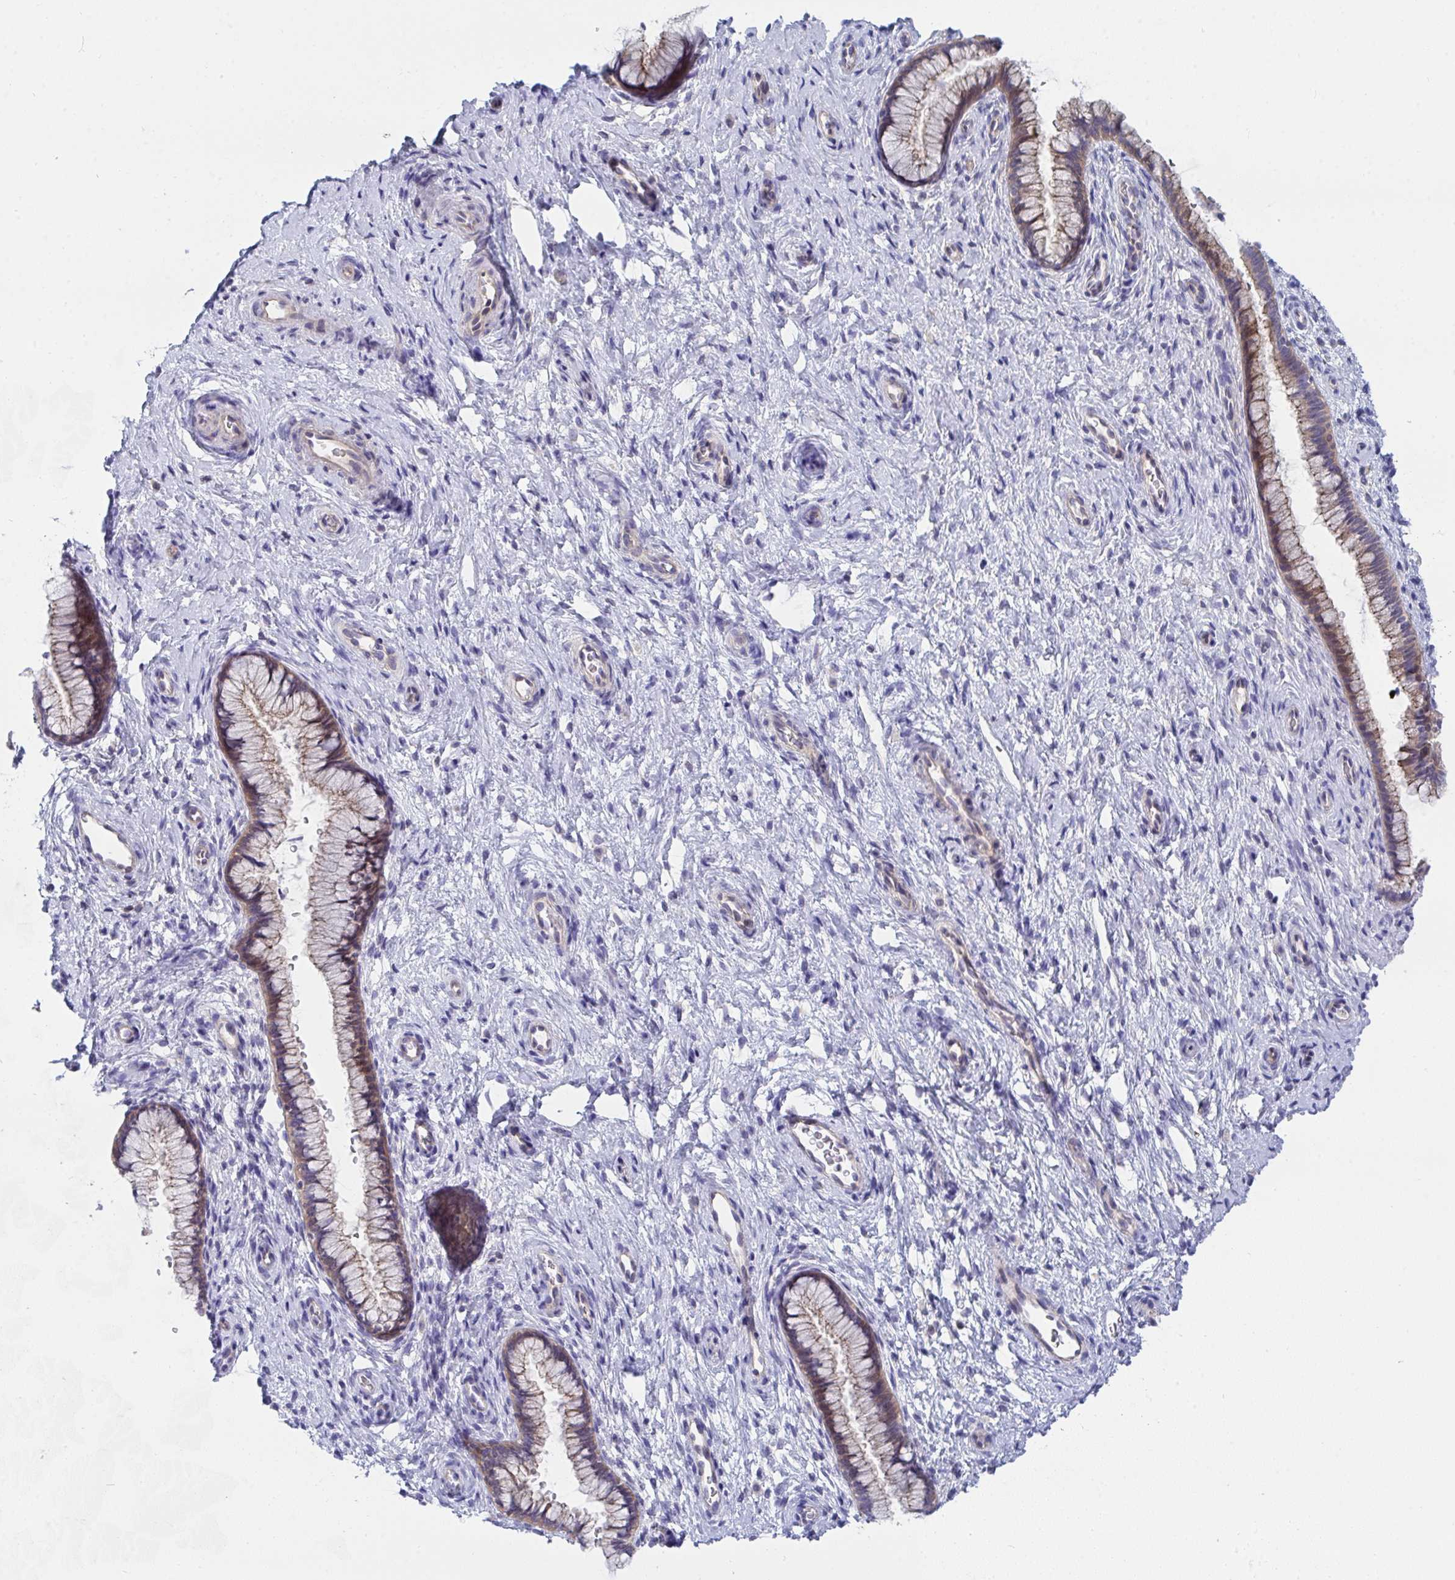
{"staining": {"intensity": "moderate", "quantity": "25%-75%", "location": "cytoplasmic/membranous,nuclear"}, "tissue": "cervix", "cell_type": "Glandular cells", "image_type": "normal", "snomed": [{"axis": "morphology", "description": "Normal tissue, NOS"}, {"axis": "topography", "description": "Cervix"}], "caption": "Immunohistochemistry of benign human cervix shows medium levels of moderate cytoplasmic/membranous,nuclear expression in approximately 25%-75% of glandular cells.", "gene": "P2RX3", "patient": {"sex": "female", "age": 34}}